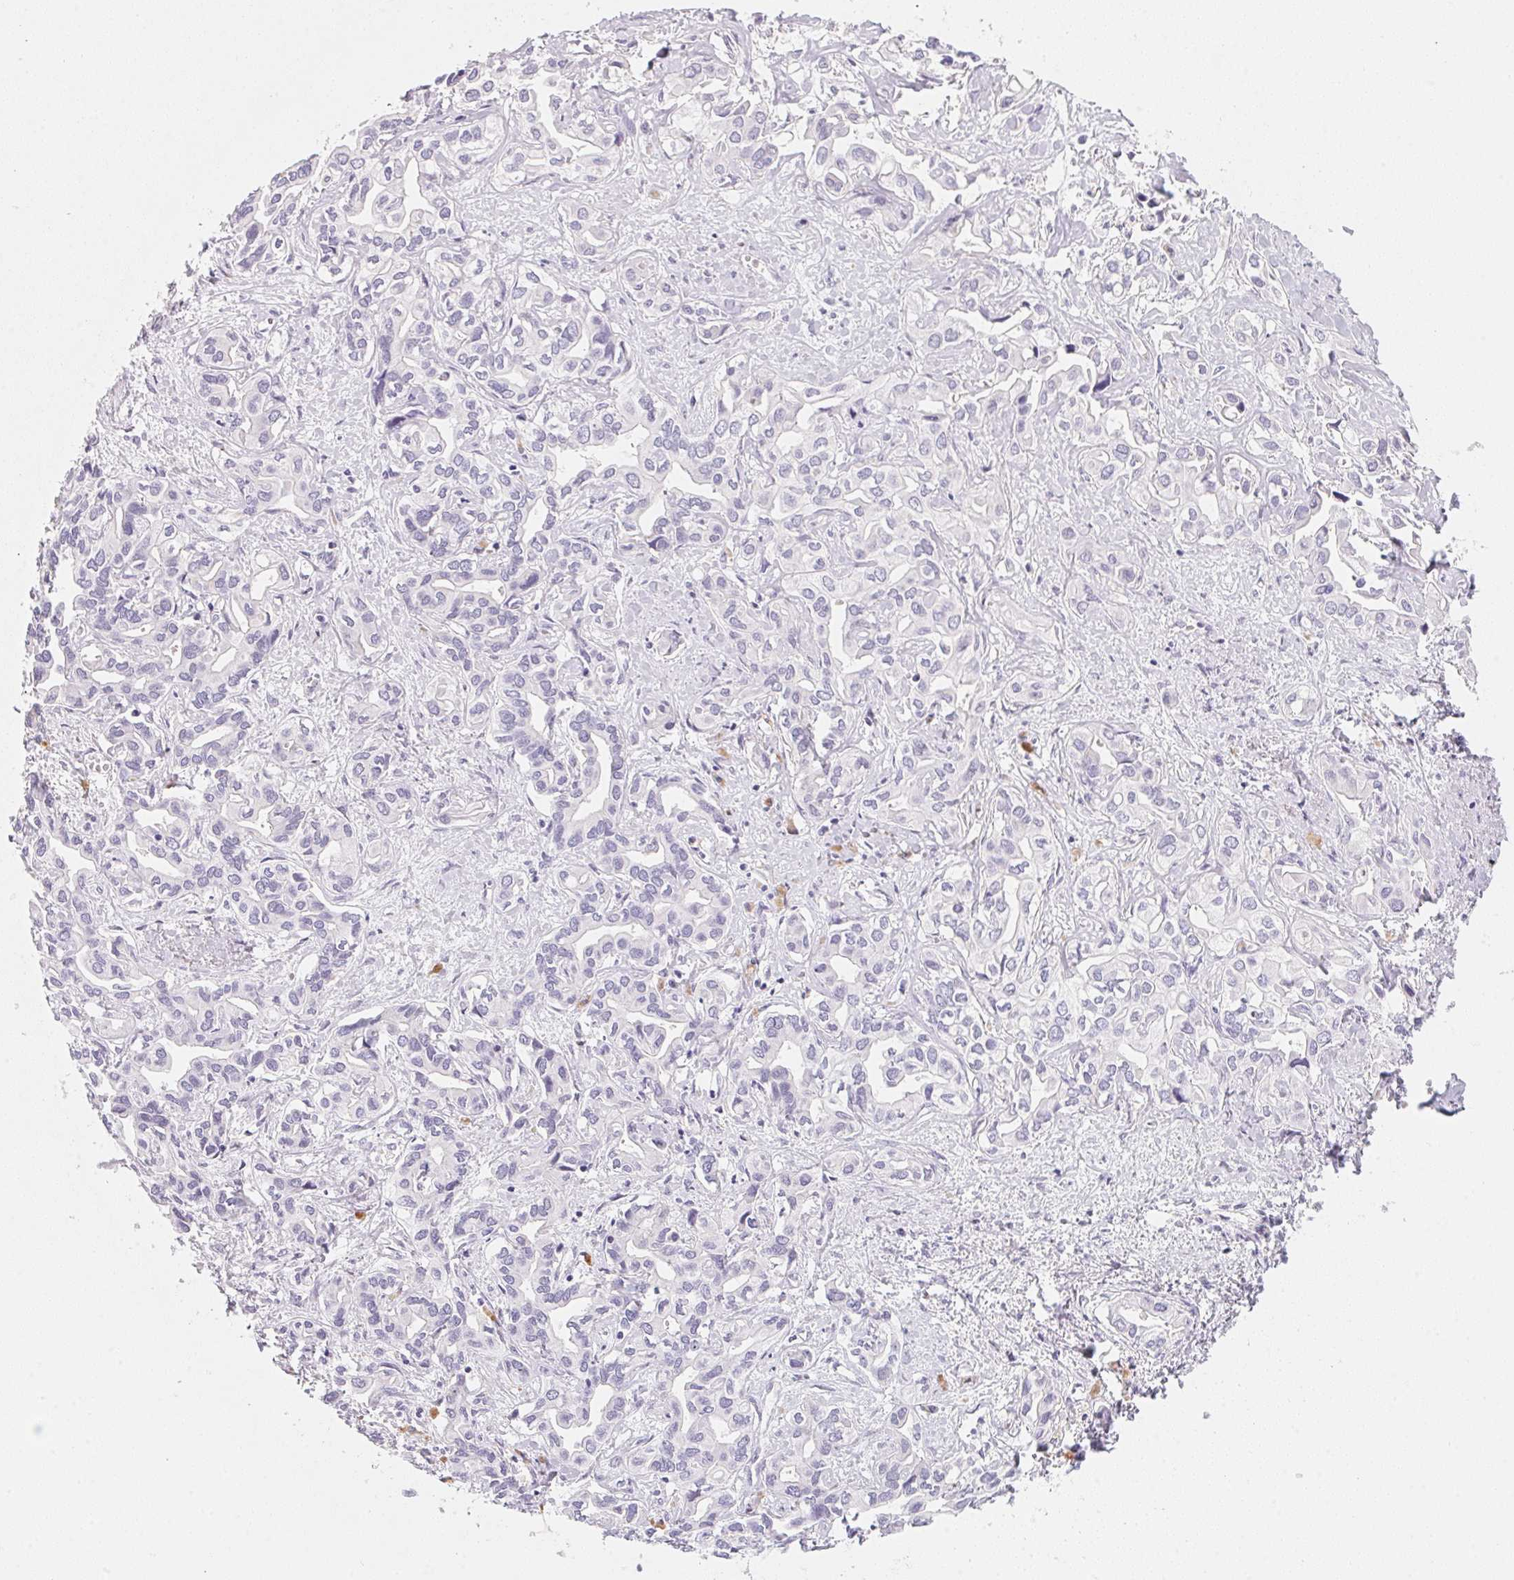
{"staining": {"intensity": "negative", "quantity": "none", "location": "none"}, "tissue": "liver cancer", "cell_type": "Tumor cells", "image_type": "cancer", "snomed": [{"axis": "morphology", "description": "Cholangiocarcinoma"}, {"axis": "topography", "description": "Liver"}], "caption": "Immunohistochemistry of cholangiocarcinoma (liver) shows no expression in tumor cells.", "gene": "ACP3", "patient": {"sex": "female", "age": 64}}